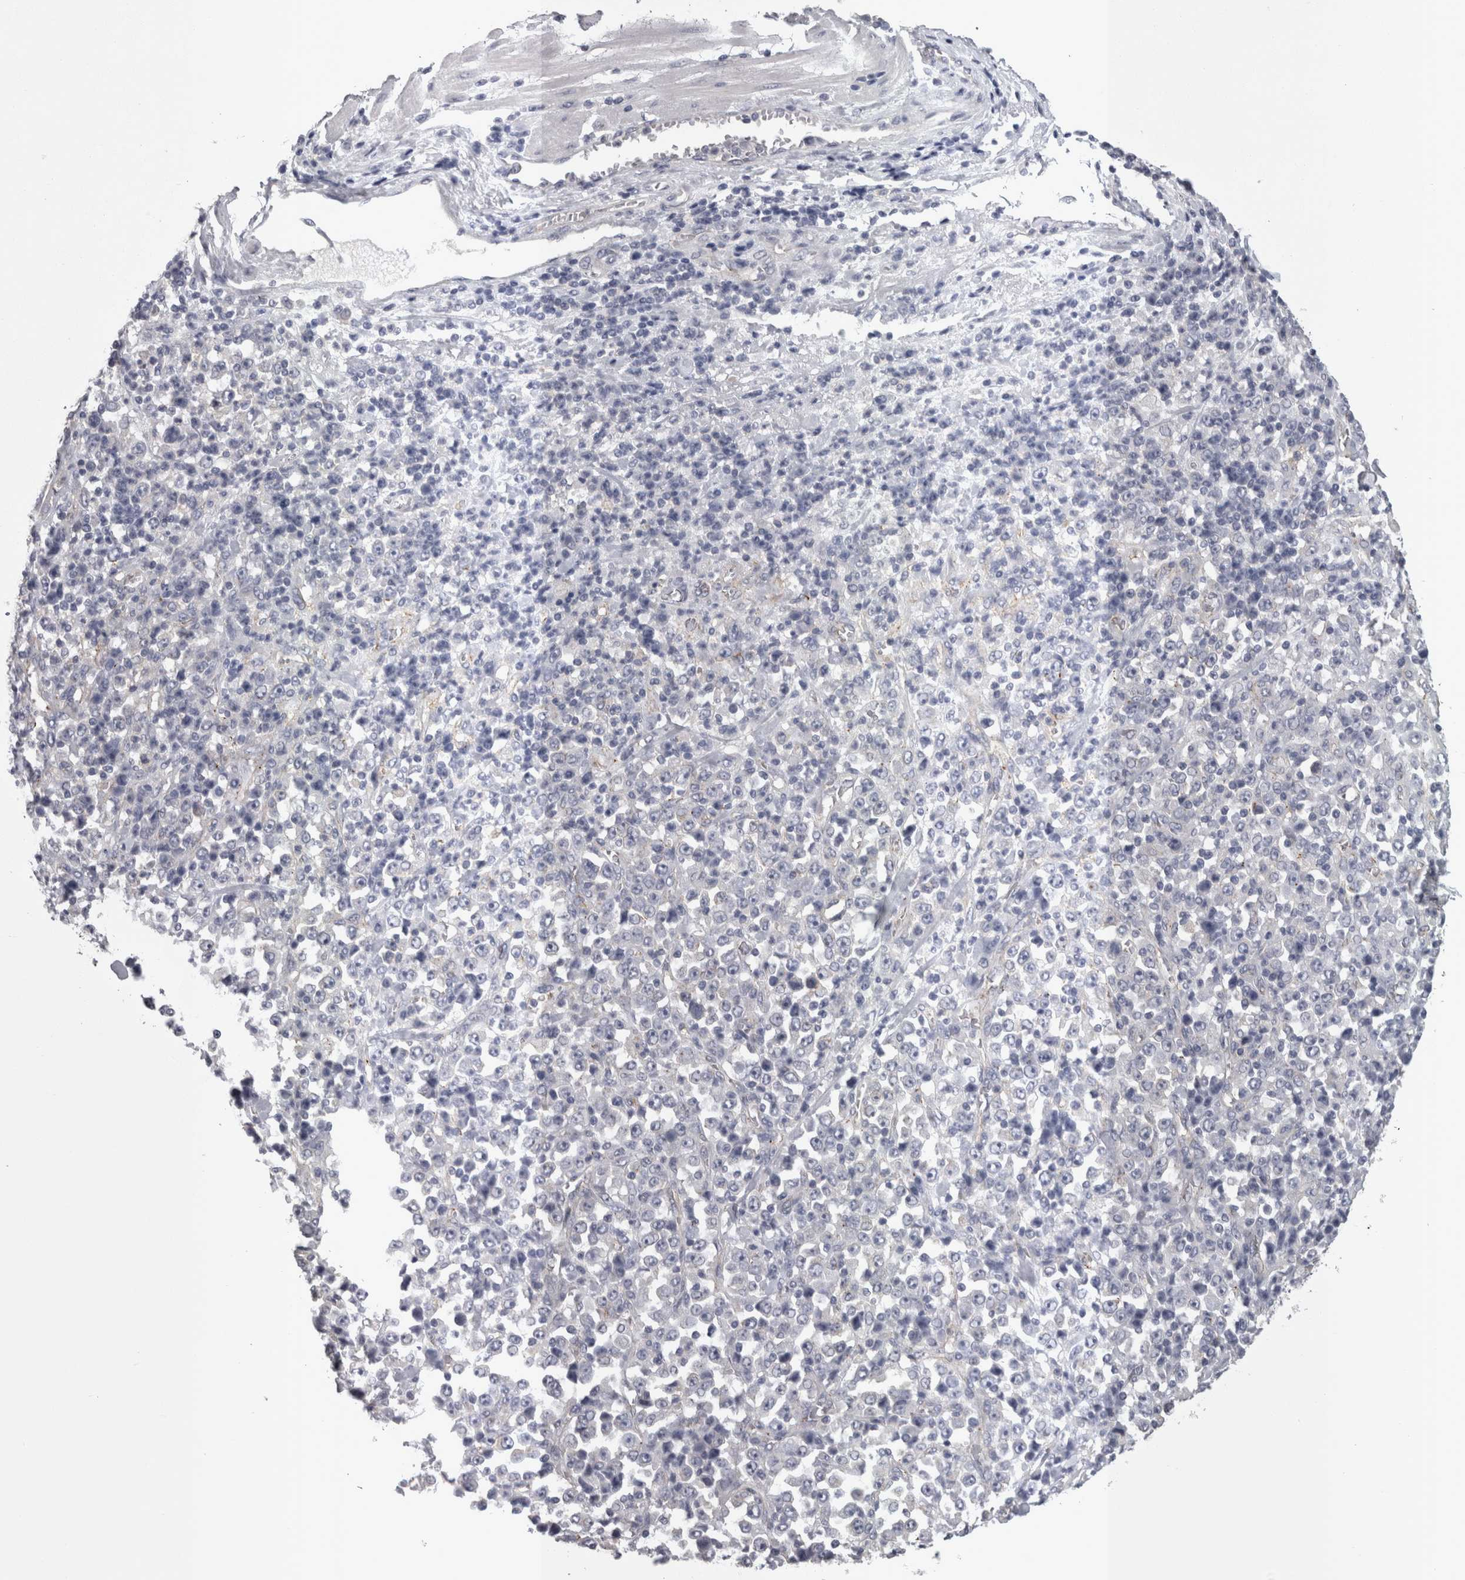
{"staining": {"intensity": "negative", "quantity": "none", "location": "none"}, "tissue": "stomach cancer", "cell_type": "Tumor cells", "image_type": "cancer", "snomed": [{"axis": "morphology", "description": "Normal tissue, NOS"}, {"axis": "morphology", "description": "Adenocarcinoma, NOS"}, {"axis": "topography", "description": "Stomach, upper"}, {"axis": "topography", "description": "Stomach"}], "caption": "IHC of adenocarcinoma (stomach) shows no expression in tumor cells.", "gene": "LYZL6", "patient": {"sex": "male", "age": 59}}